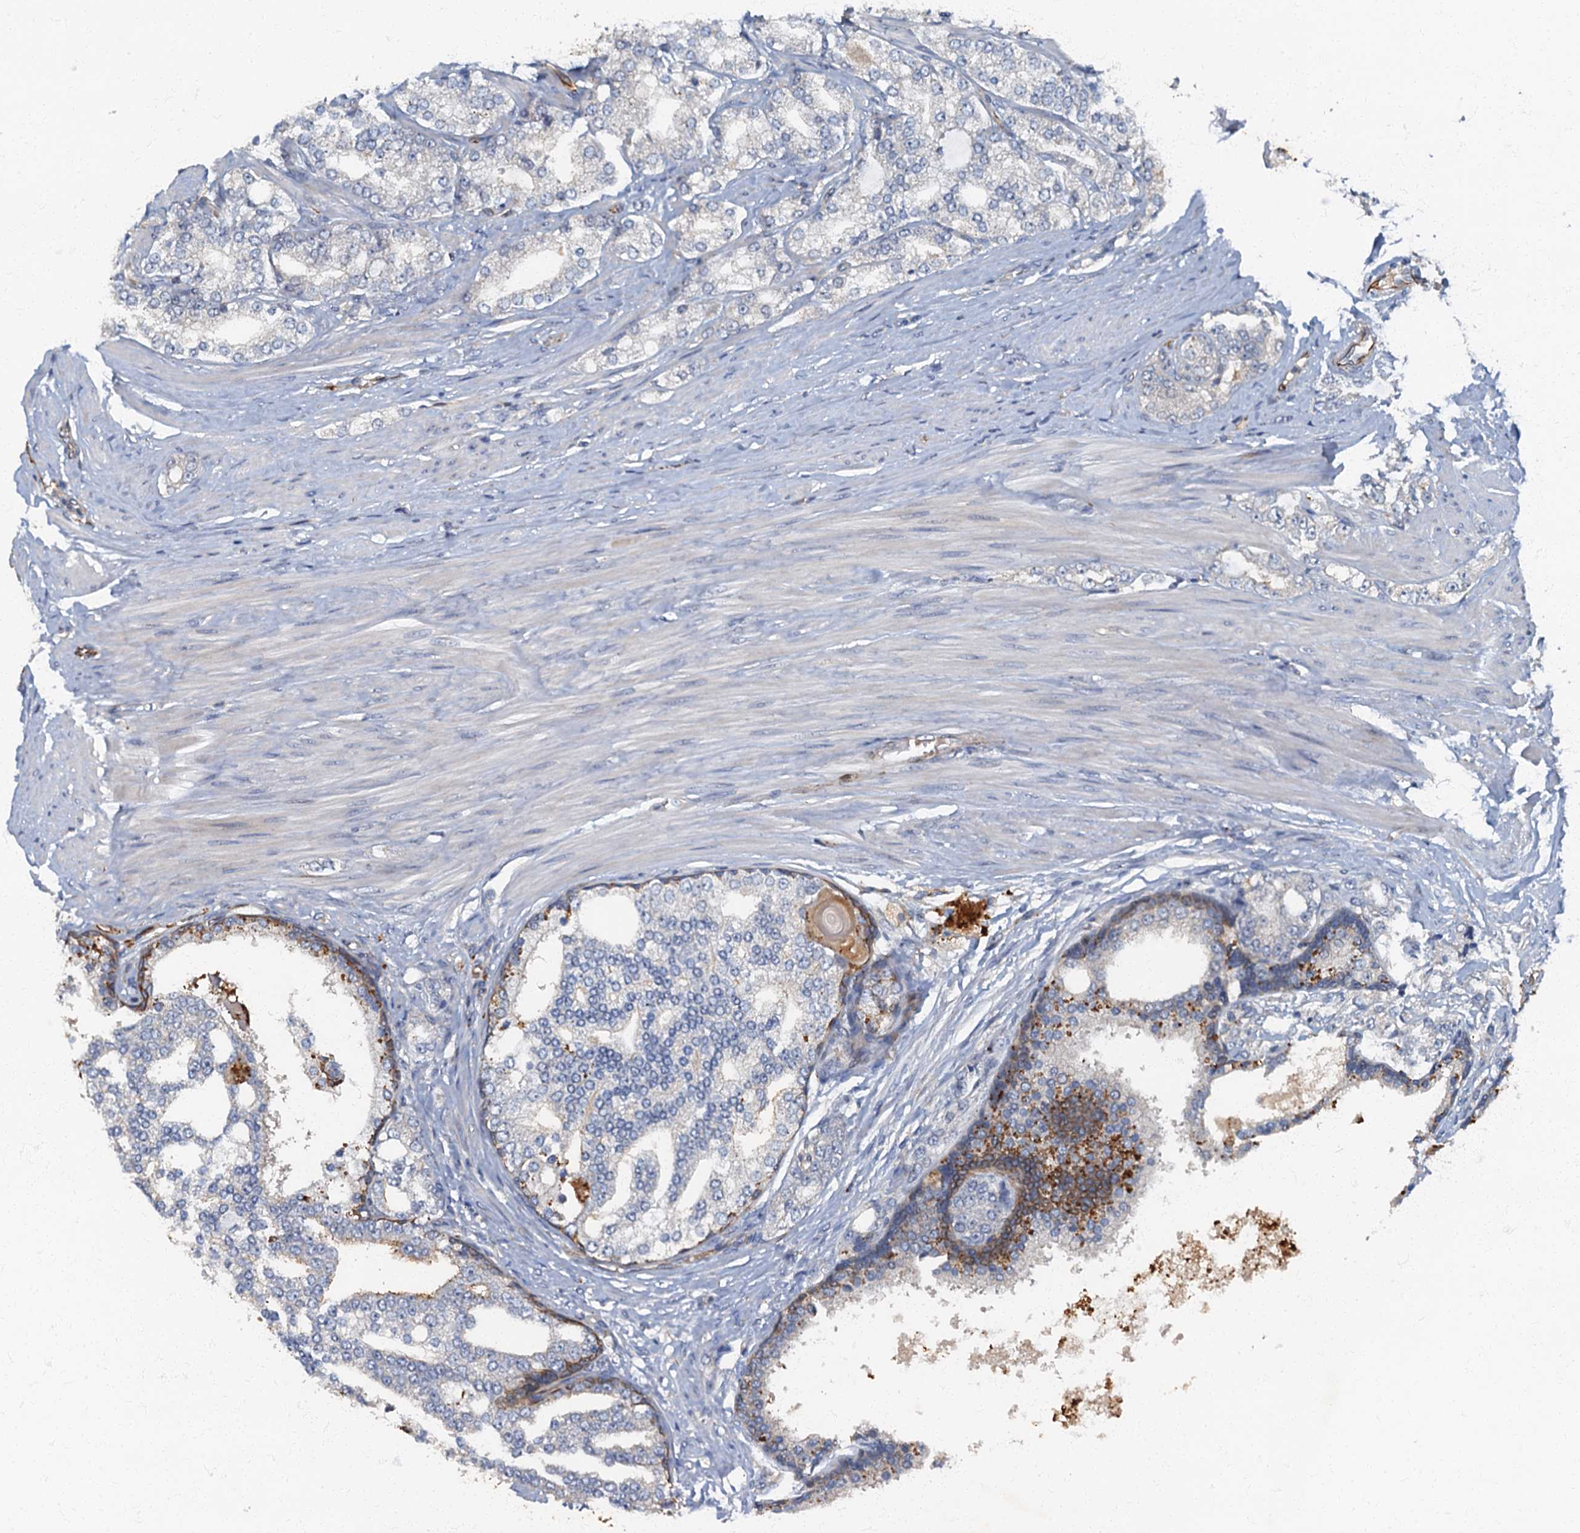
{"staining": {"intensity": "negative", "quantity": "none", "location": "none"}, "tissue": "prostate cancer", "cell_type": "Tumor cells", "image_type": "cancer", "snomed": [{"axis": "morphology", "description": "Adenocarcinoma, High grade"}, {"axis": "topography", "description": "Prostate"}], "caption": "There is no significant expression in tumor cells of adenocarcinoma (high-grade) (prostate). Nuclei are stained in blue.", "gene": "ARL11", "patient": {"sex": "male", "age": 64}}